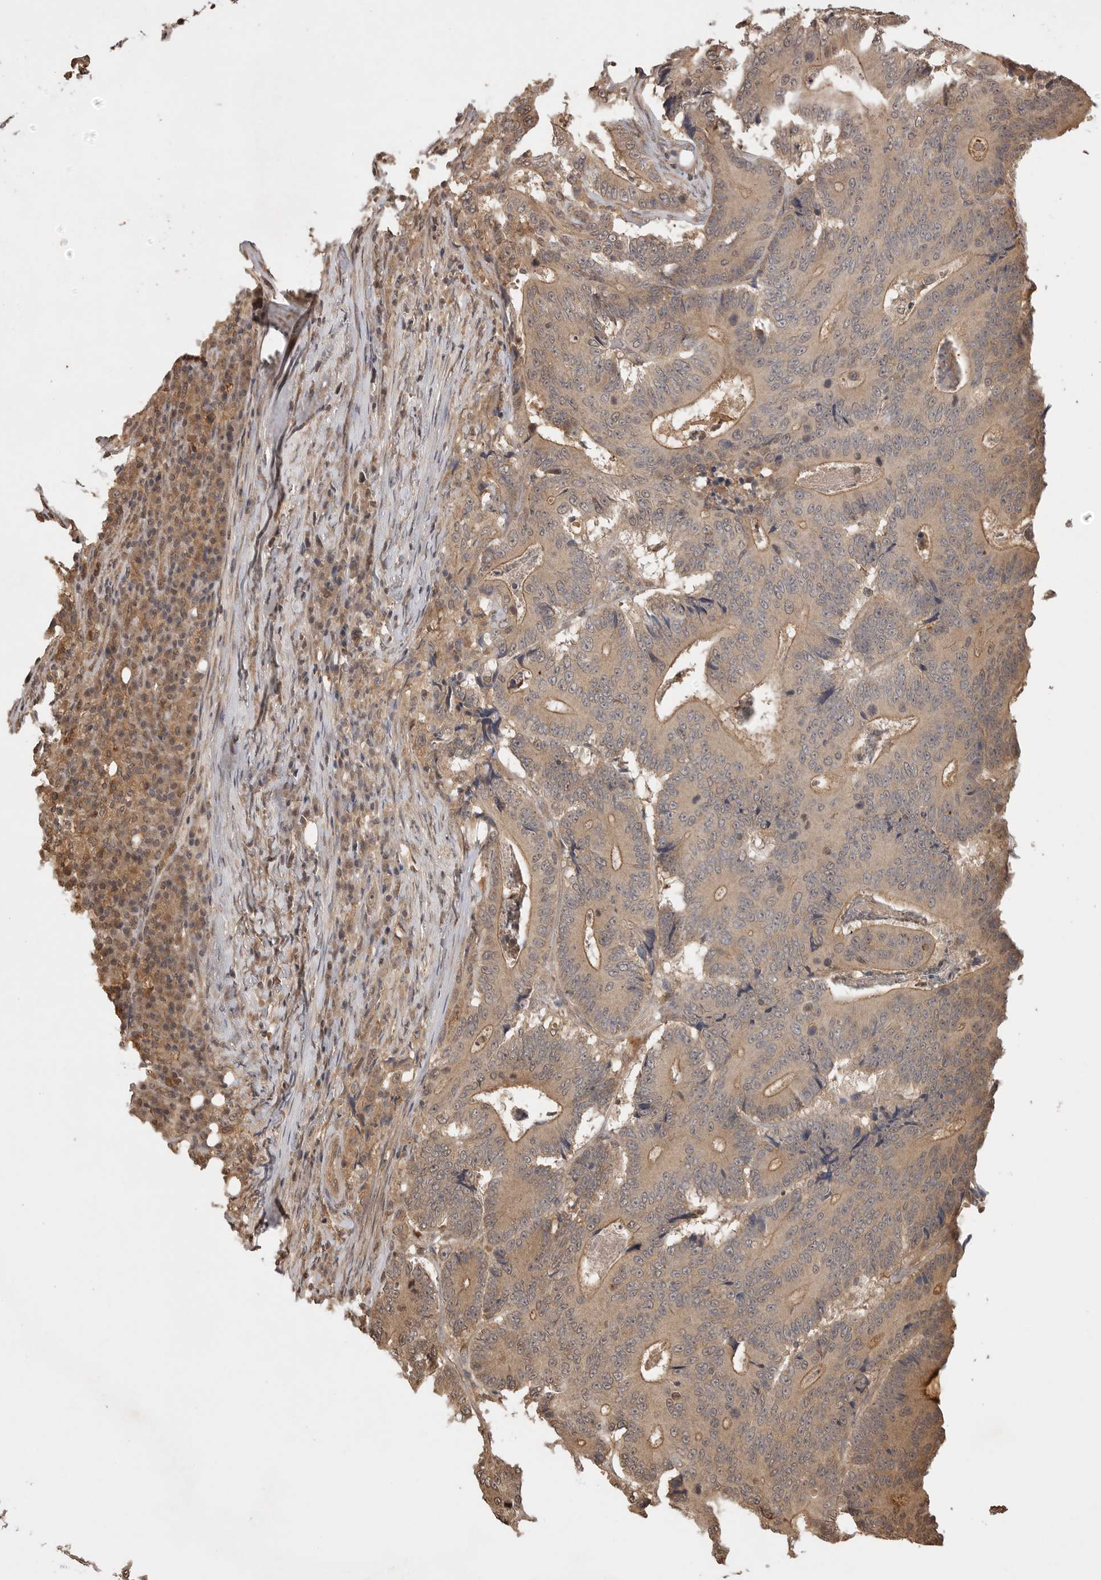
{"staining": {"intensity": "moderate", "quantity": ">75%", "location": "cytoplasmic/membranous"}, "tissue": "colorectal cancer", "cell_type": "Tumor cells", "image_type": "cancer", "snomed": [{"axis": "morphology", "description": "Adenocarcinoma, NOS"}, {"axis": "topography", "description": "Colon"}], "caption": "An immunohistochemistry histopathology image of neoplastic tissue is shown. Protein staining in brown highlights moderate cytoplasmic/membranous positivity in colorectal cancer within tumor cells.", "gene": "PRMT3", "patient": {"sex": "male", "age": 83}}